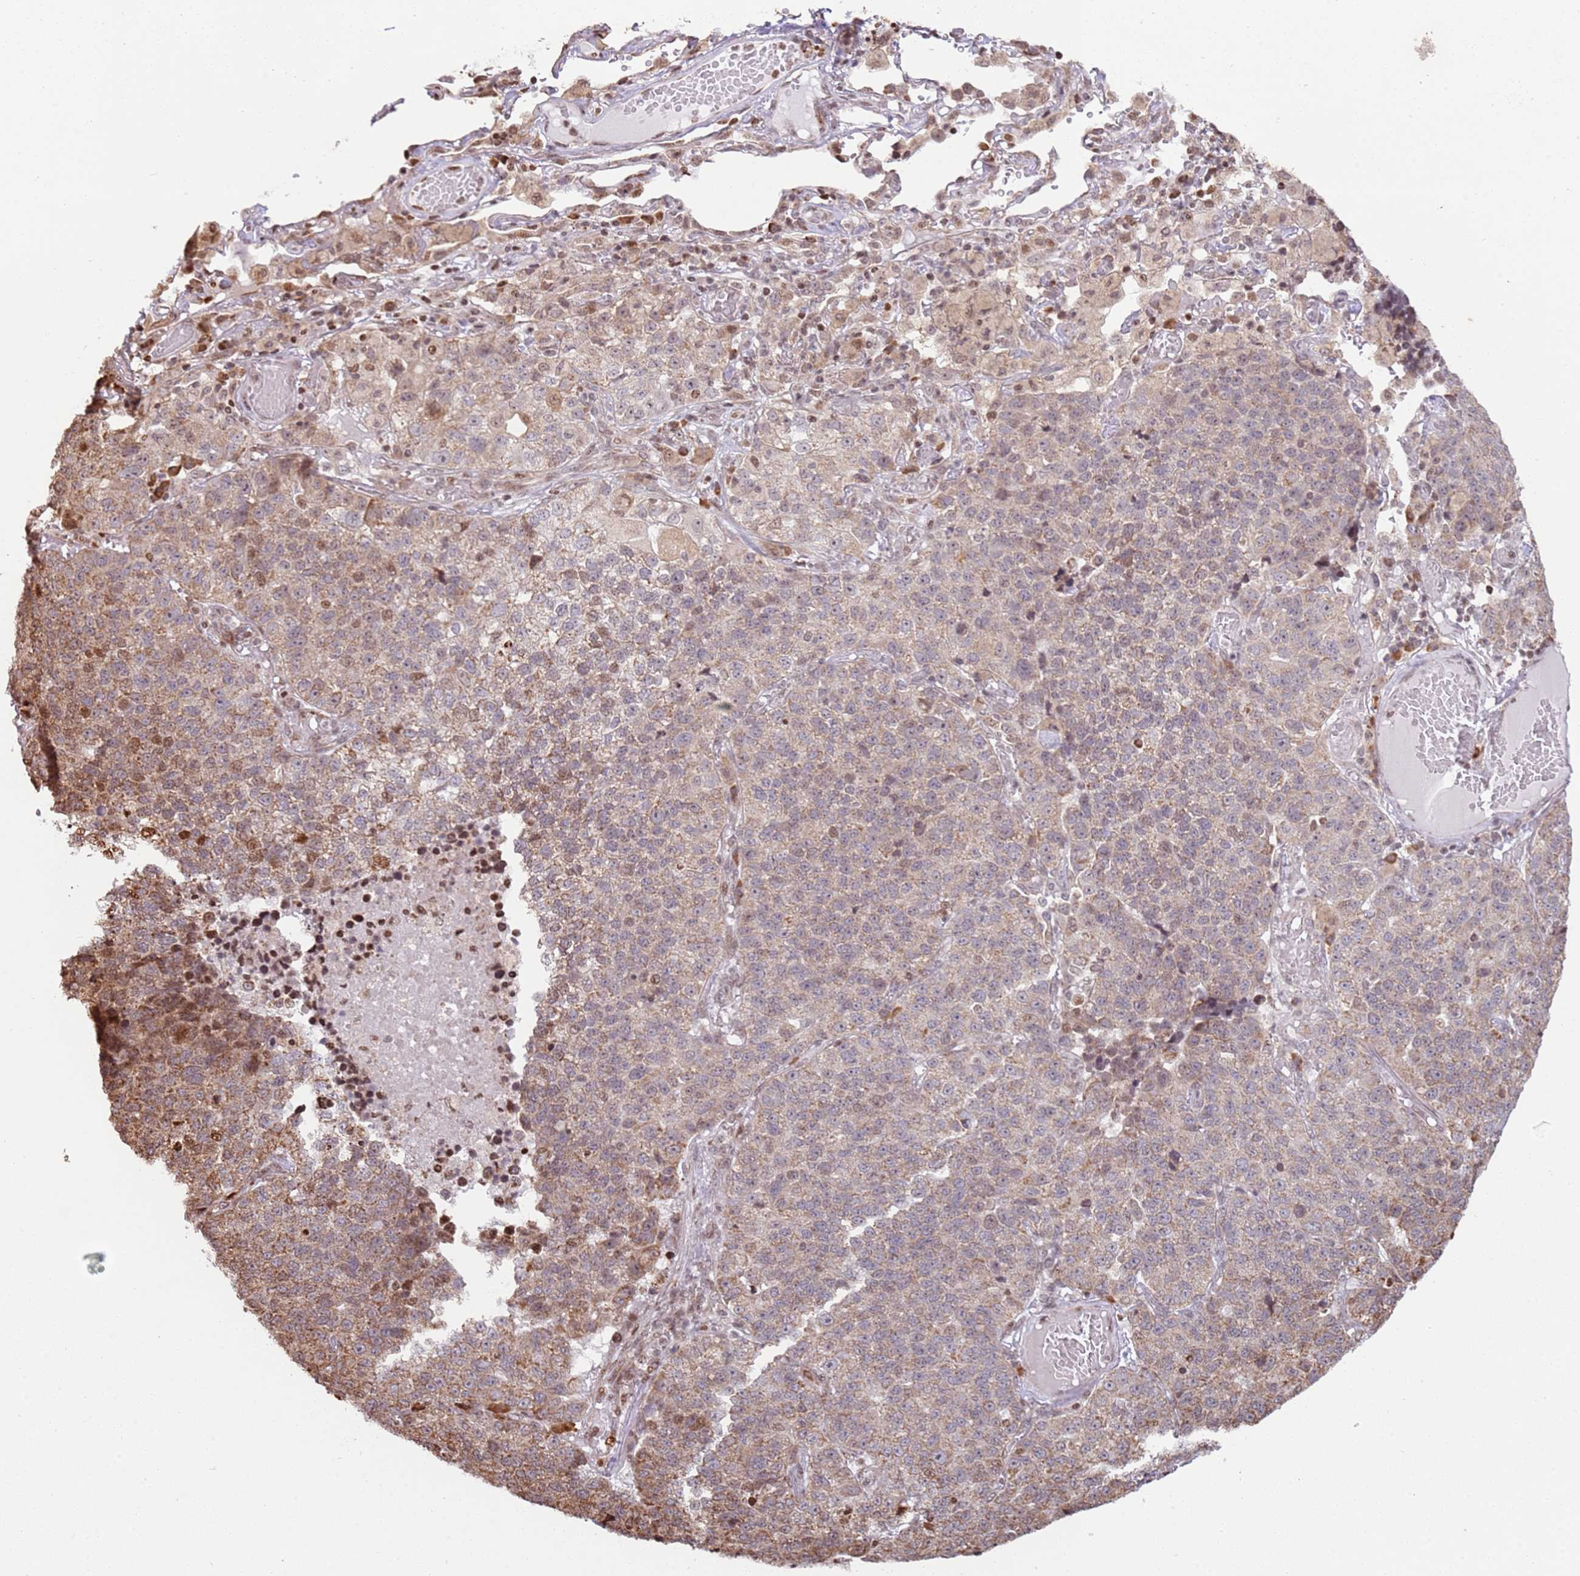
{"staining": {"intensity": "moderate", "quantity": "25%-75%", "location": "cytoplasmic/membranous"}, "tissue": "lung cancer", "cell_type": "Tumor cells", "image_type": "cancer", "snomed": [{"axis": "morphology", "description": "Adenocarcinoma, NOS"}, {"axis": "topography", "description": "Lung"}], "caption": "A micrograph of human lung adenocarcinoma stained for a protein exhibits moderate cytoplasmic/membranous brown staining in tumor cells. (IHC, brightfield microscopy, high magnification).", "gene": "SCAF1", "patient": {"sex": "male", "age": 49}}